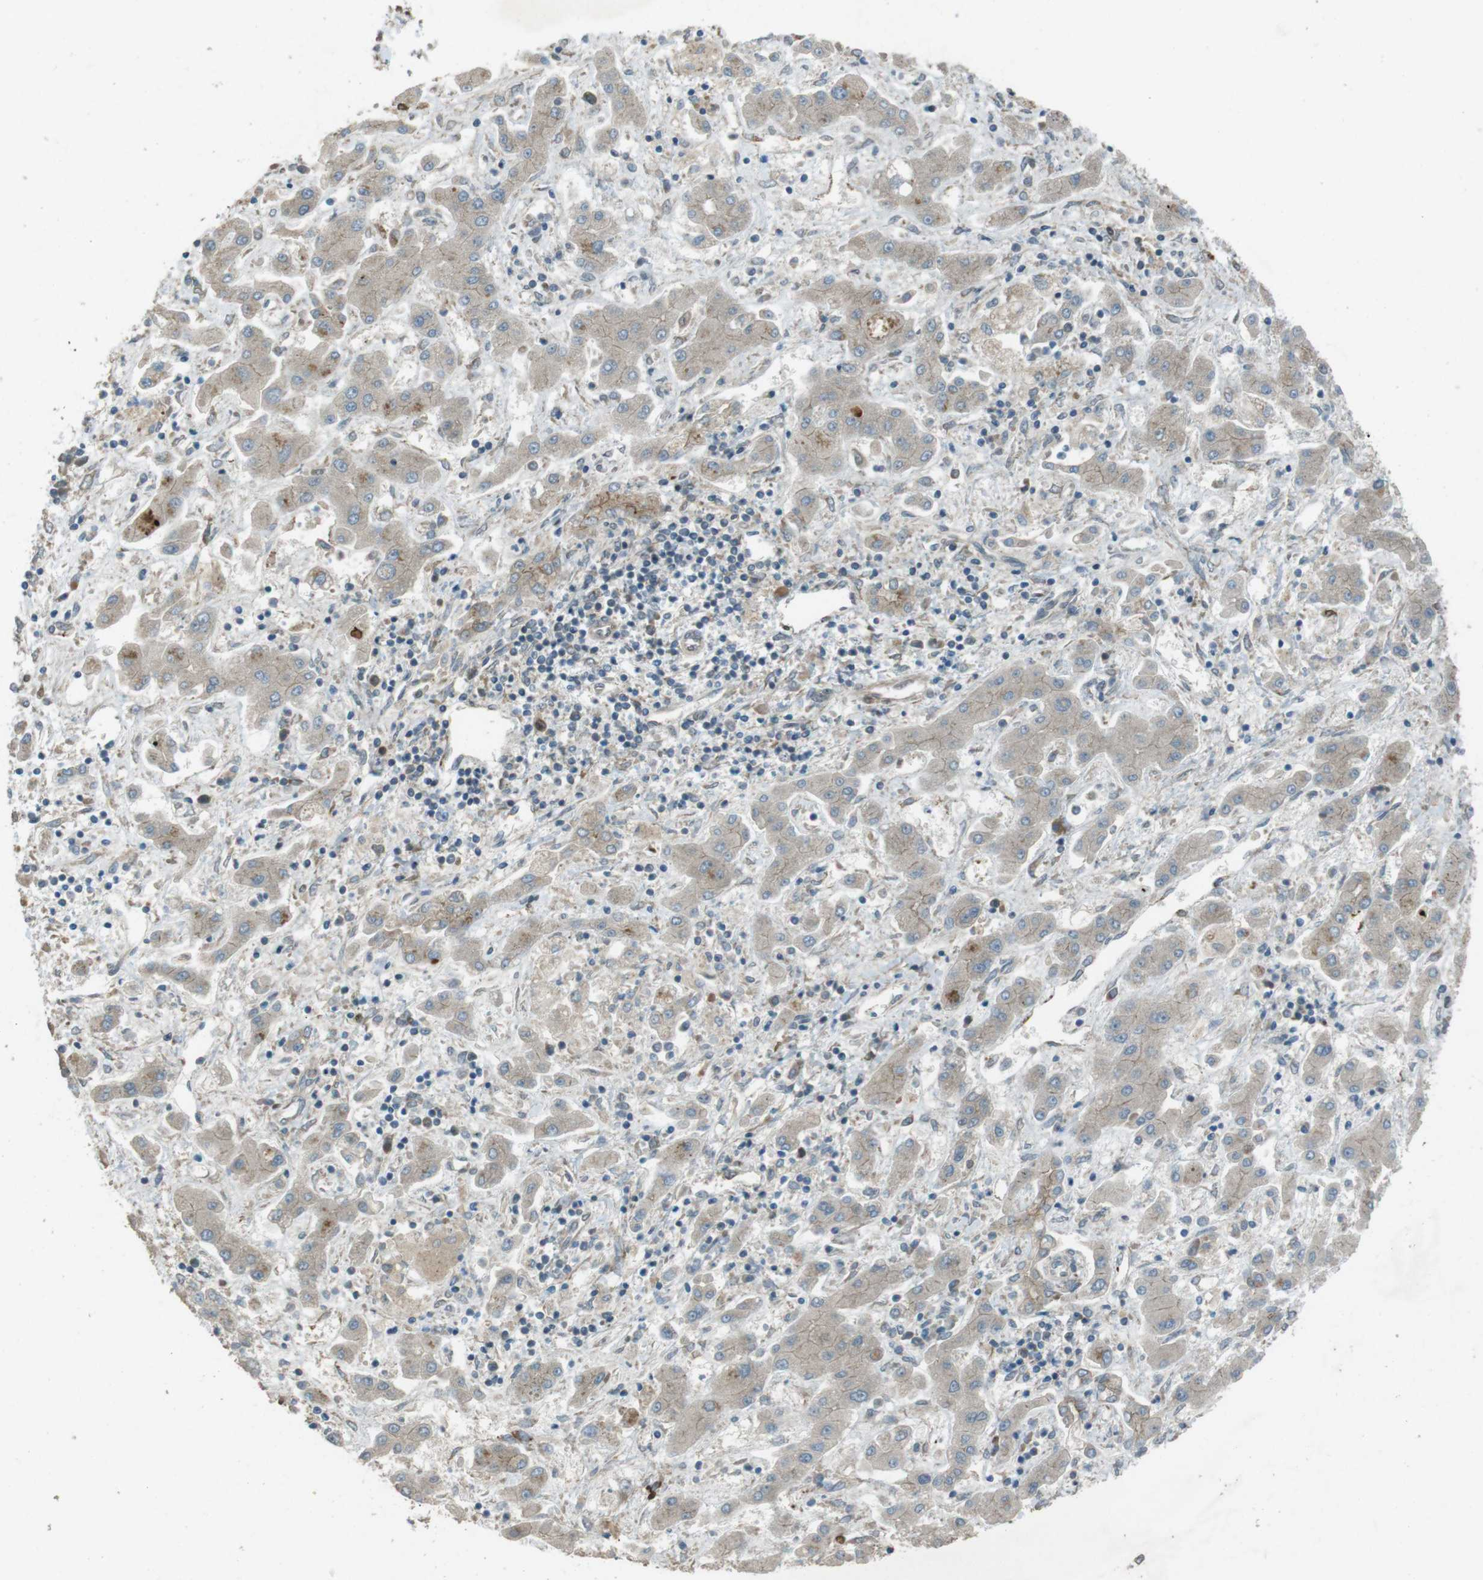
{"staining": {"intensity": "negative", "quantity": "none", "location": "none"}, "tissue": "liver cancer", "cell_type": "Tumor cells", "image_type": "cancer", "snomed": [{"axis": "morphology", "description": "Cholangiocarcinoma"}, {"axis": "topography", "description": "Liver"}], "caption": "Micrograph shows no protein staining in tumor cells of liver cancer (cholangiocarcinoma) tissue.", "gene": "ZNF330", "patient": {"sex": "male", "age": 50}}